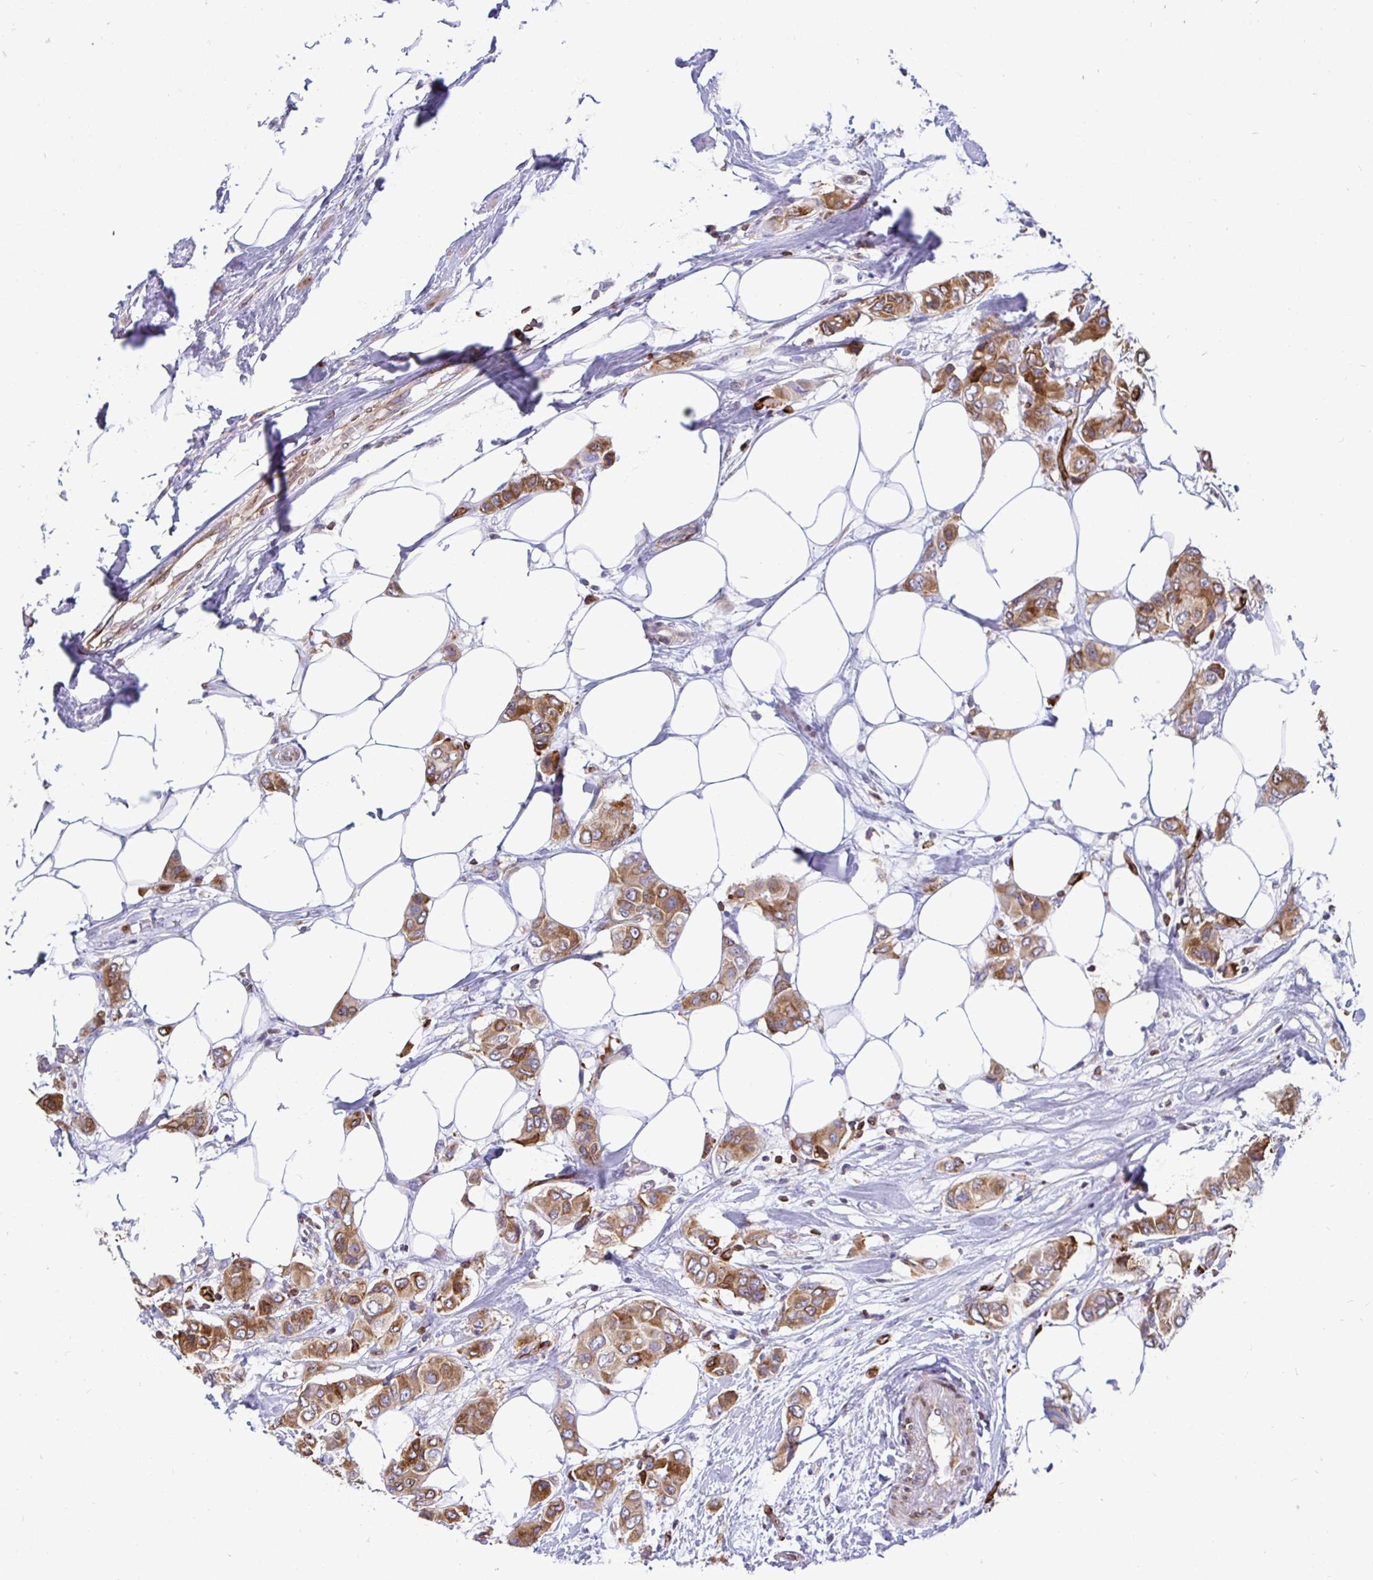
{"staining": {"intensity": "moderate", "quantity": ">75%", "location": "cytoplasmic/membranous"}, "tissue": "breast cancer", "cell_type": "Tumor cells", "image_type": "cancer", "snomed": [{"axis": "morphology", "description": "Lobular carcinoma"}, {"axis": "topography", "description": "Breast"}], "caption": "Brown immunohistochemical staining in lobular carcinoma (breast) shows moderate cytoplasmic/membranous staining in approximately >75% of tumor cells.", "gene": "TP53I11", "patient": {"sex": "female", "age": 51}}